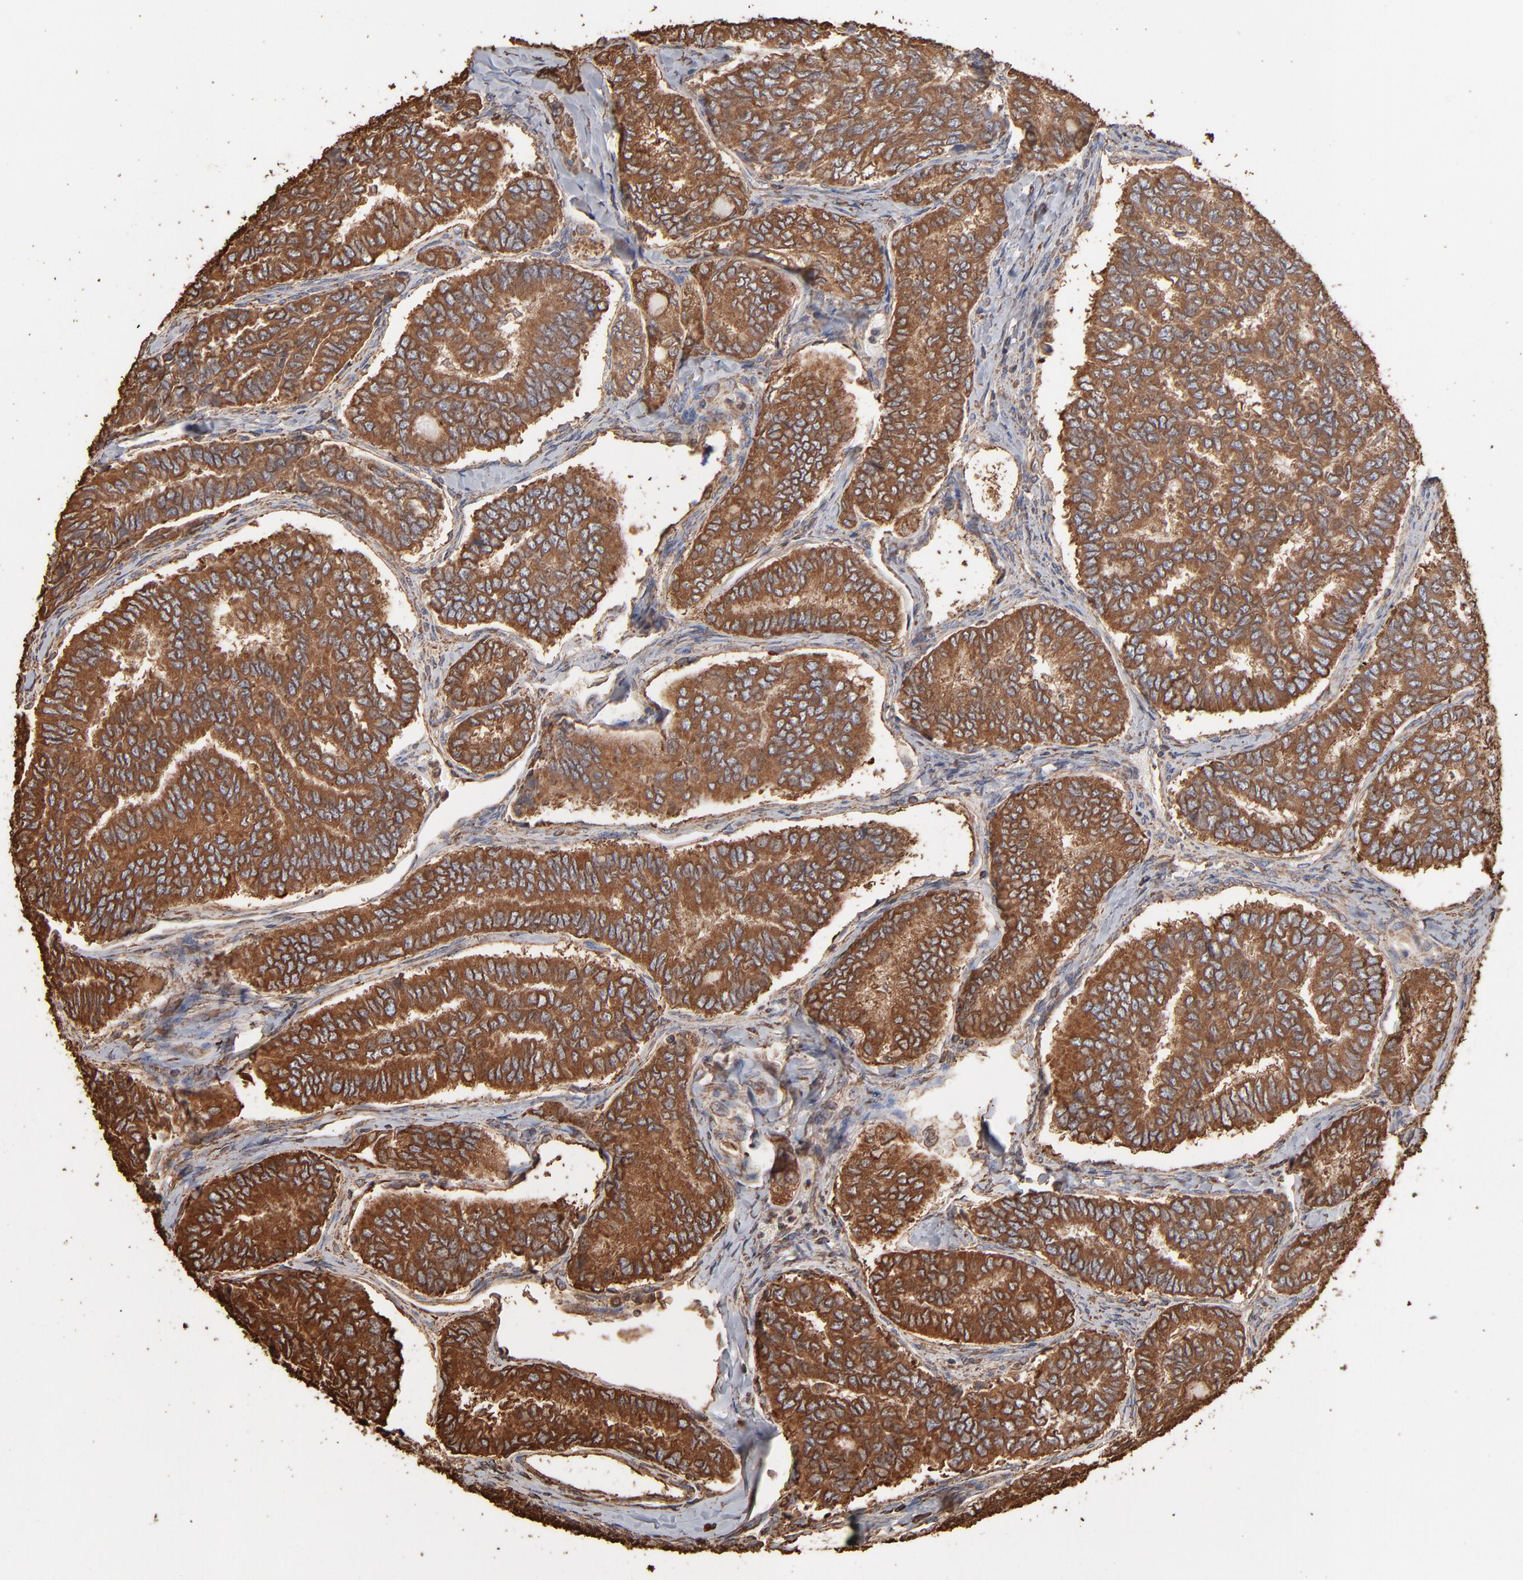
{"staining": {"intensity": "strong", "quantity": ">75%", "location": "cytoplasmic/membranous"}, "tissue": "thyroid cancer", "cell_type": "Tumor cells", "image_type": "cancer", "snomed": [{"axis": "morphology", "description": "Papillary adenocarcinoma, NOS"}, {"axis": "topography", "description": "Thyroid gland"}], "caption": "Thyroid cancer was stained to show a protein in brown. There is high levels of strong cytoplasmic/membranous positivity in approximately >75% of tumor cells.", "gene": "PDIA3", "patient": {"sex": "female", "age": 35}}